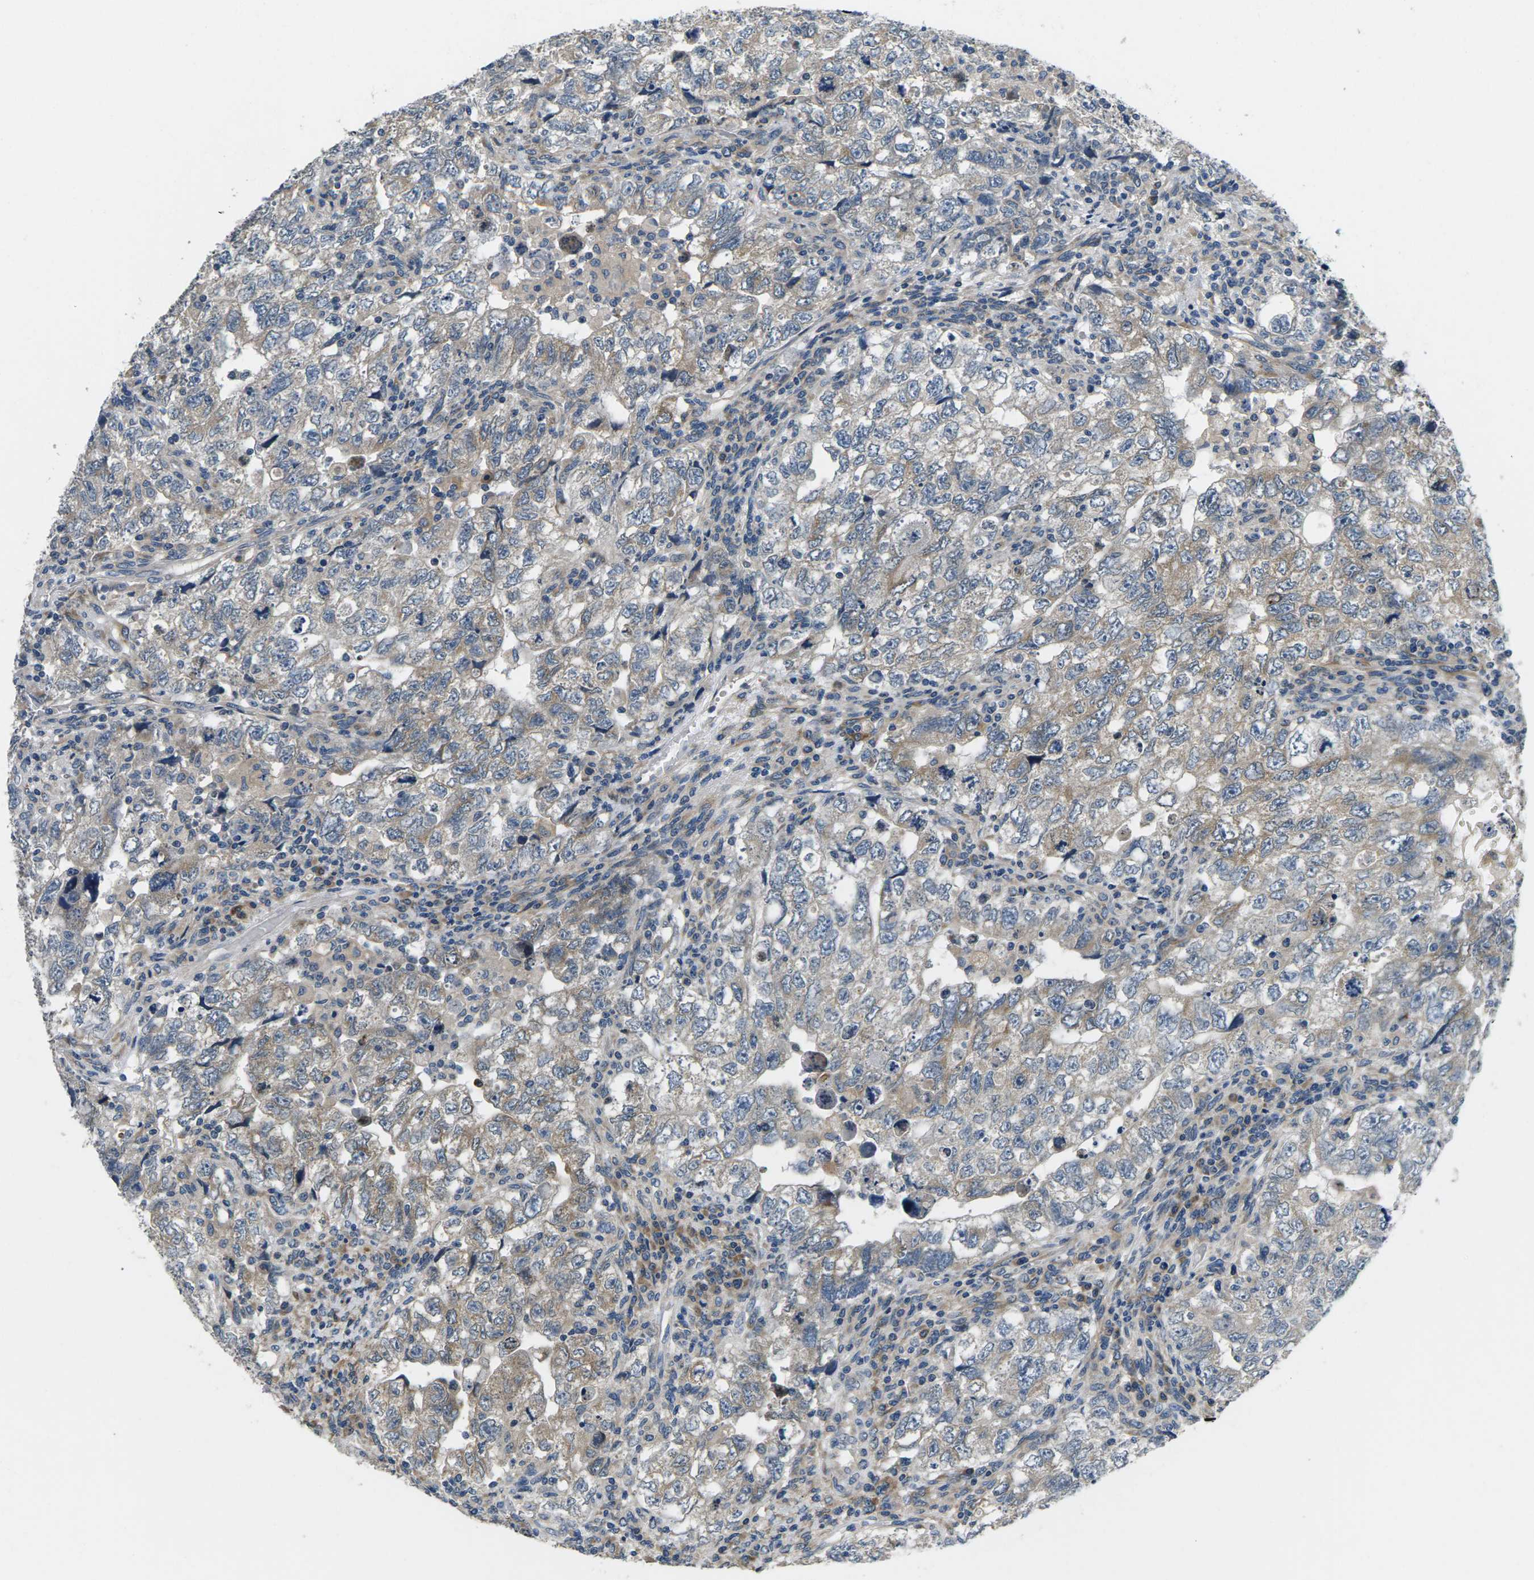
{"staining": {"intensity": "weak", "quantity": "25%-75%", "location": "cytoplasmic/membranous"}, "tissue": "testis cancer", "cell_type": "Tumor cells", "image_type": "cancer", "snomed": [{"axis": "morphology", "description": "Seminoma, NOS"}, {"axis": "topography", "description": "Testis"}], "caption": "Testis seminoma stained with a brown dye reveals weak cytoplasmic/membranous positive expression in about 25%-75% of tumor cells.", "gene": "ERGIC3", "patient": {"sex": "male", "age": 22}}